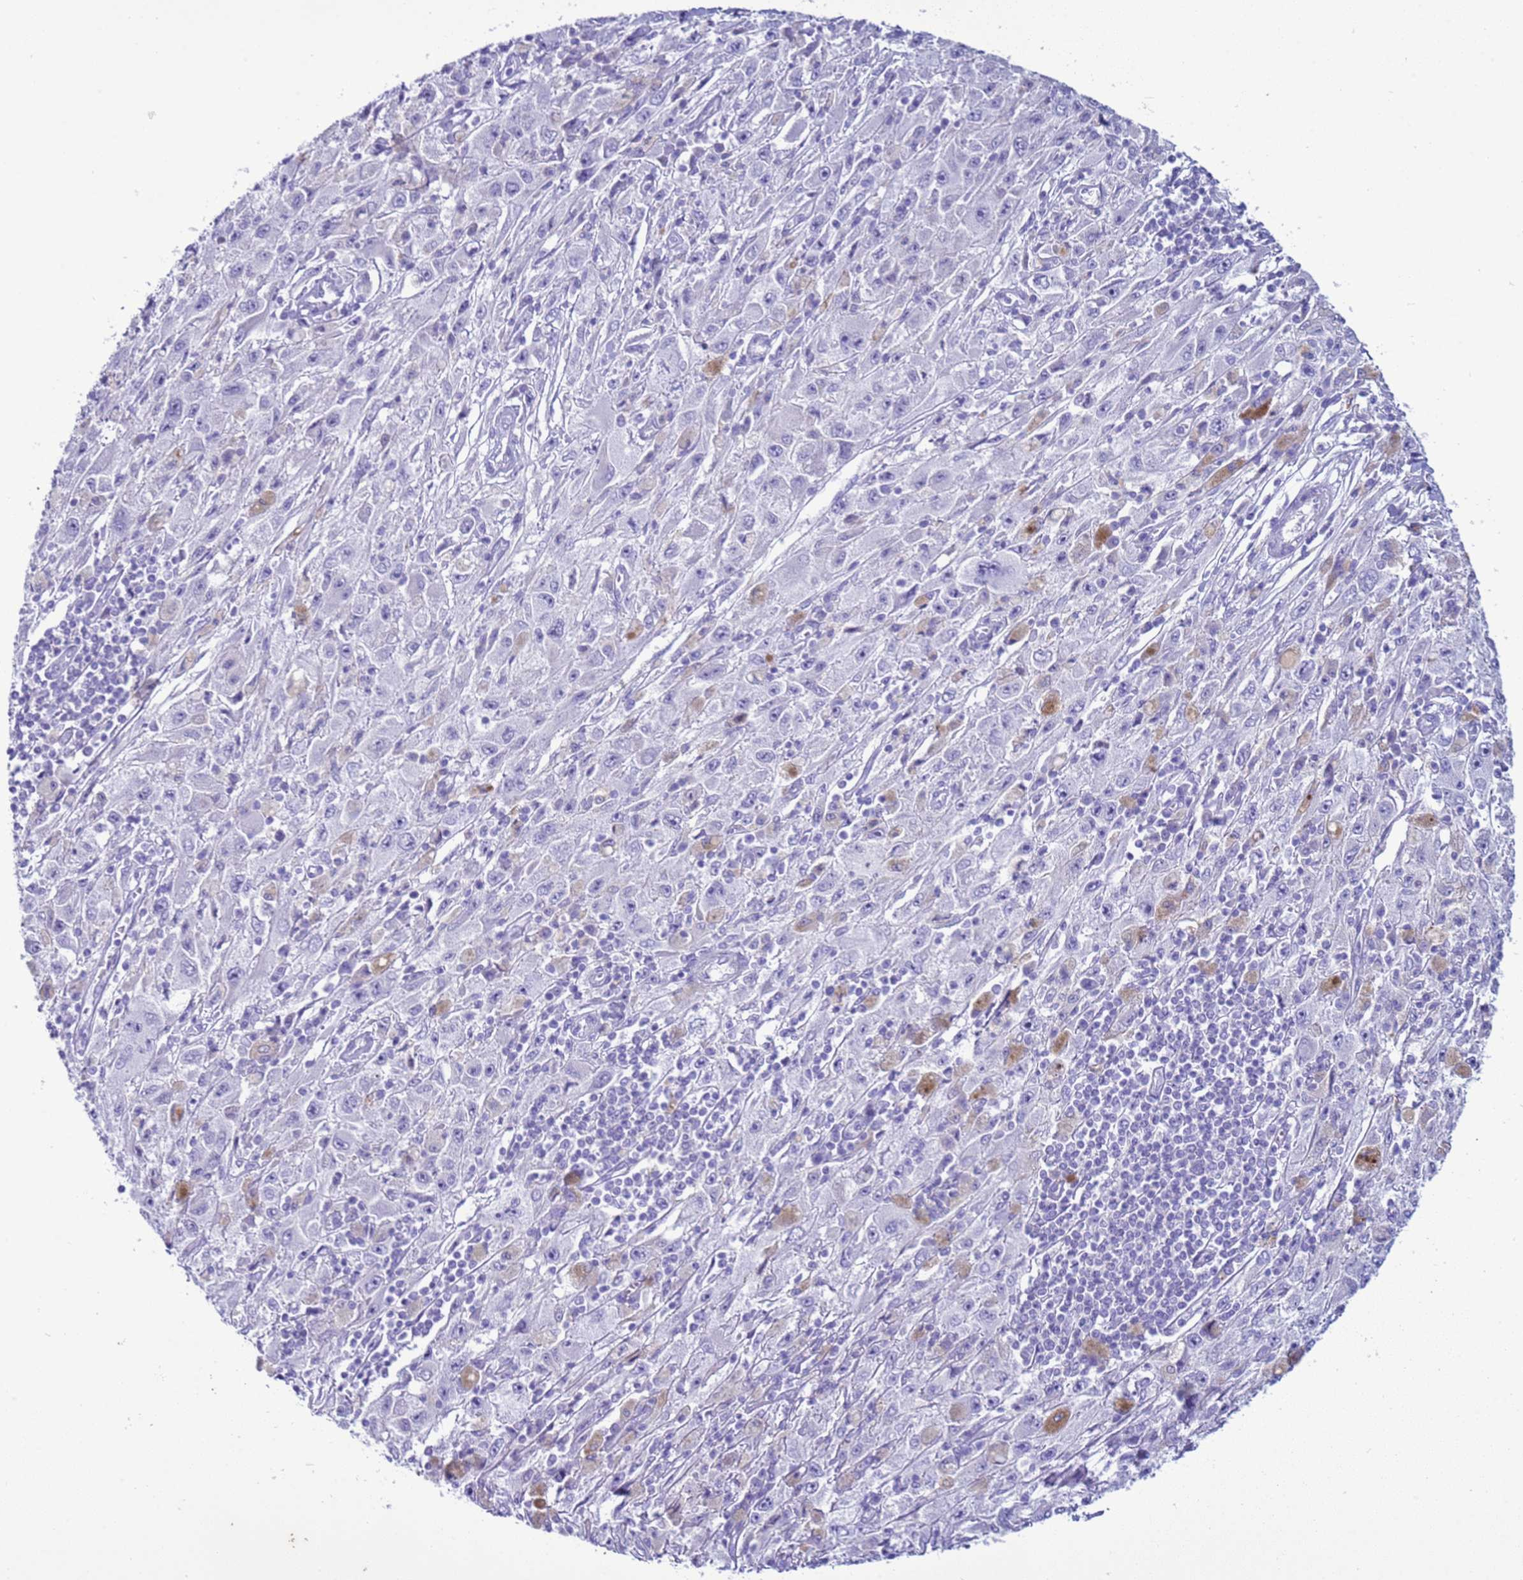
{"staining": {"intensity": "negative", "quantity": "none", "location": "none"}, "tissue": "melanoma", "cell_type": "Tumor cells", "image_type": "cancer", "snomed": [{"axis": "morphology", "description": "Malignant melanoma, Metastatic site"}, {"axis": "topography", "description": "Skin"}], "caption": "An IHC image of malignant melanoma (metastatic site) is shown. There is no staining in tumor cells of malignant melanoma (metastatic site). Nuclei are stained in blue.", "gene": "CST4", "patient": {"sex": "male", "age": 53}}